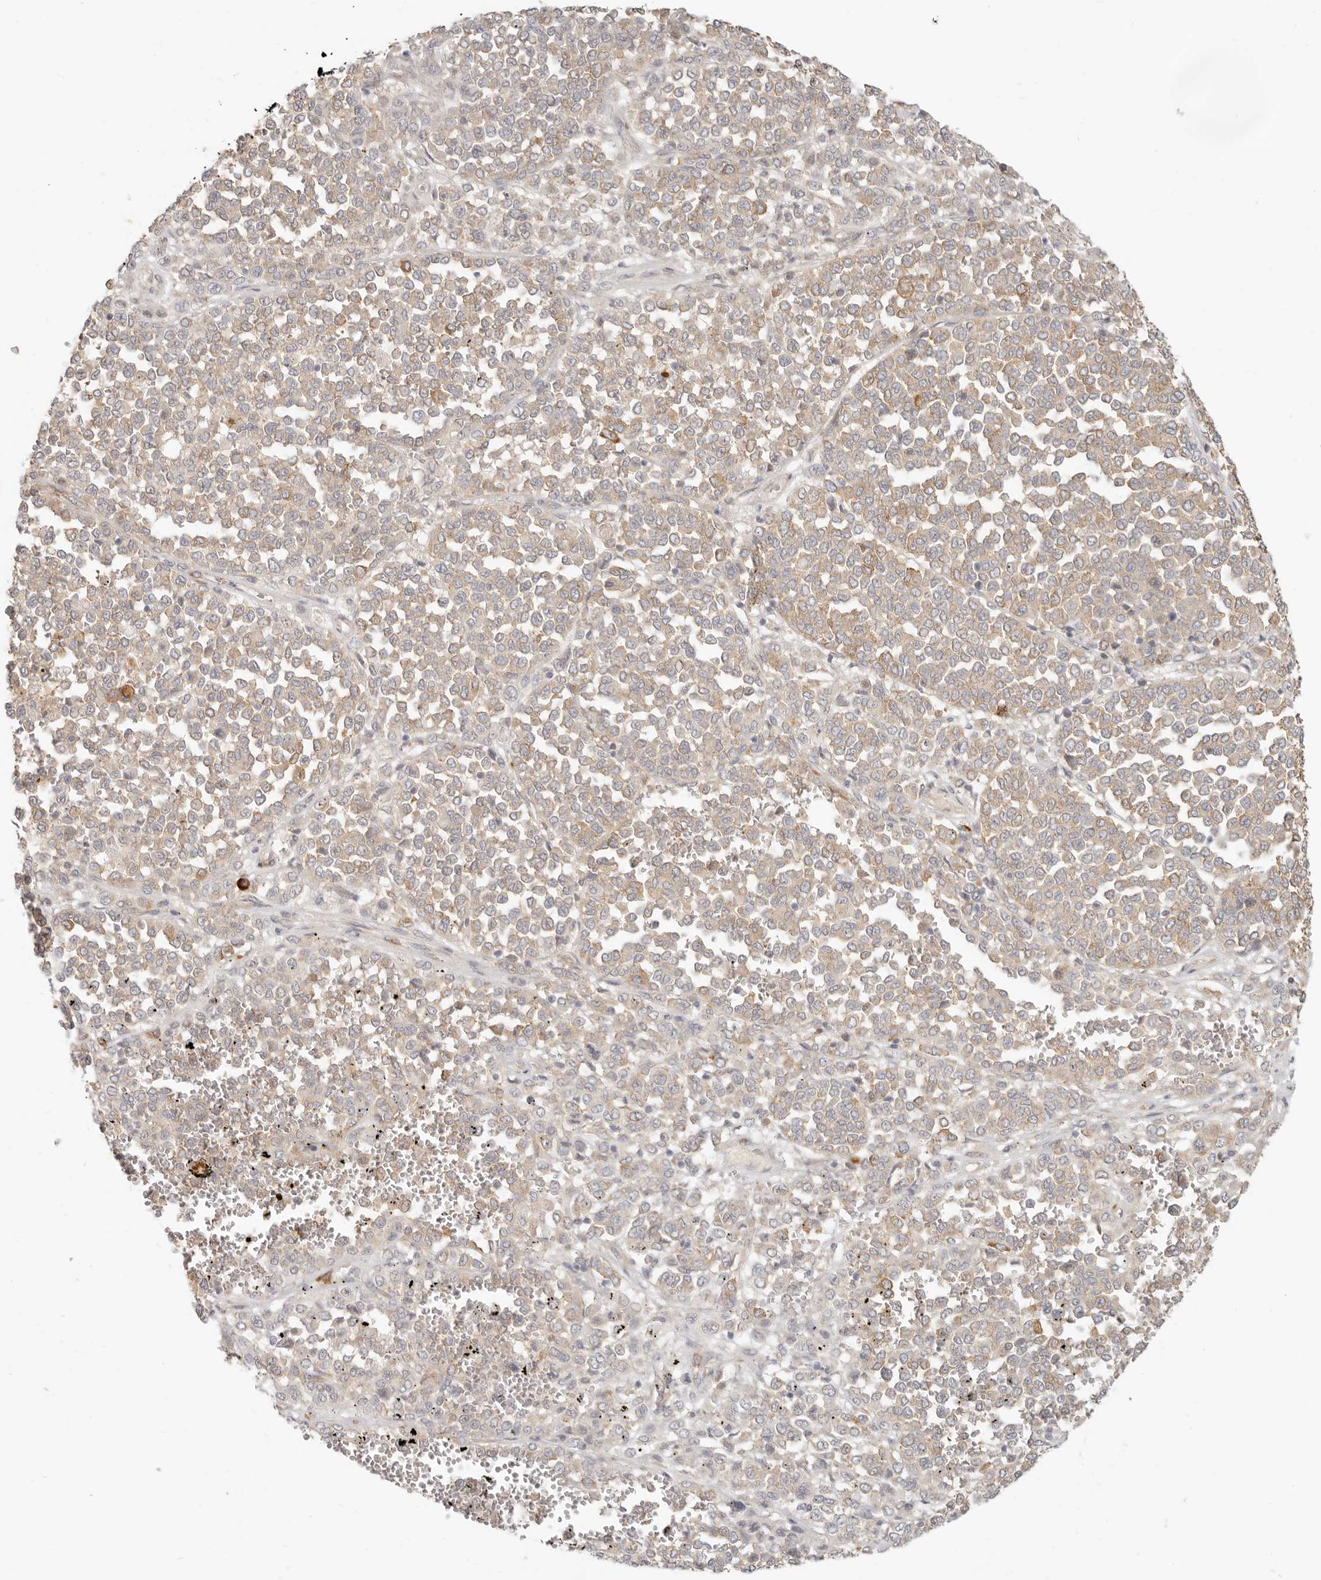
{"staining": {"intensity": "weak", "quantity": "25%-75%", "location": "cytoplasmic/membranous"}, "tissue": "melanoma", "cell_type": "Tumor cells", "image_type": "cancer", "snomed": [{"axis": "morphology", "description": "Malignant melanoma, Metastatic site"}, {"axis": "topography", "description": "Pancreas"}], "caption": "Brown immunohistochemical staining in human melanoma reveals weak cytoplasmic/membranous staining in about 25%-75% of tumor cells.", "gene": "PABPC4", "patient": {"sex": "female", "age": 30}}